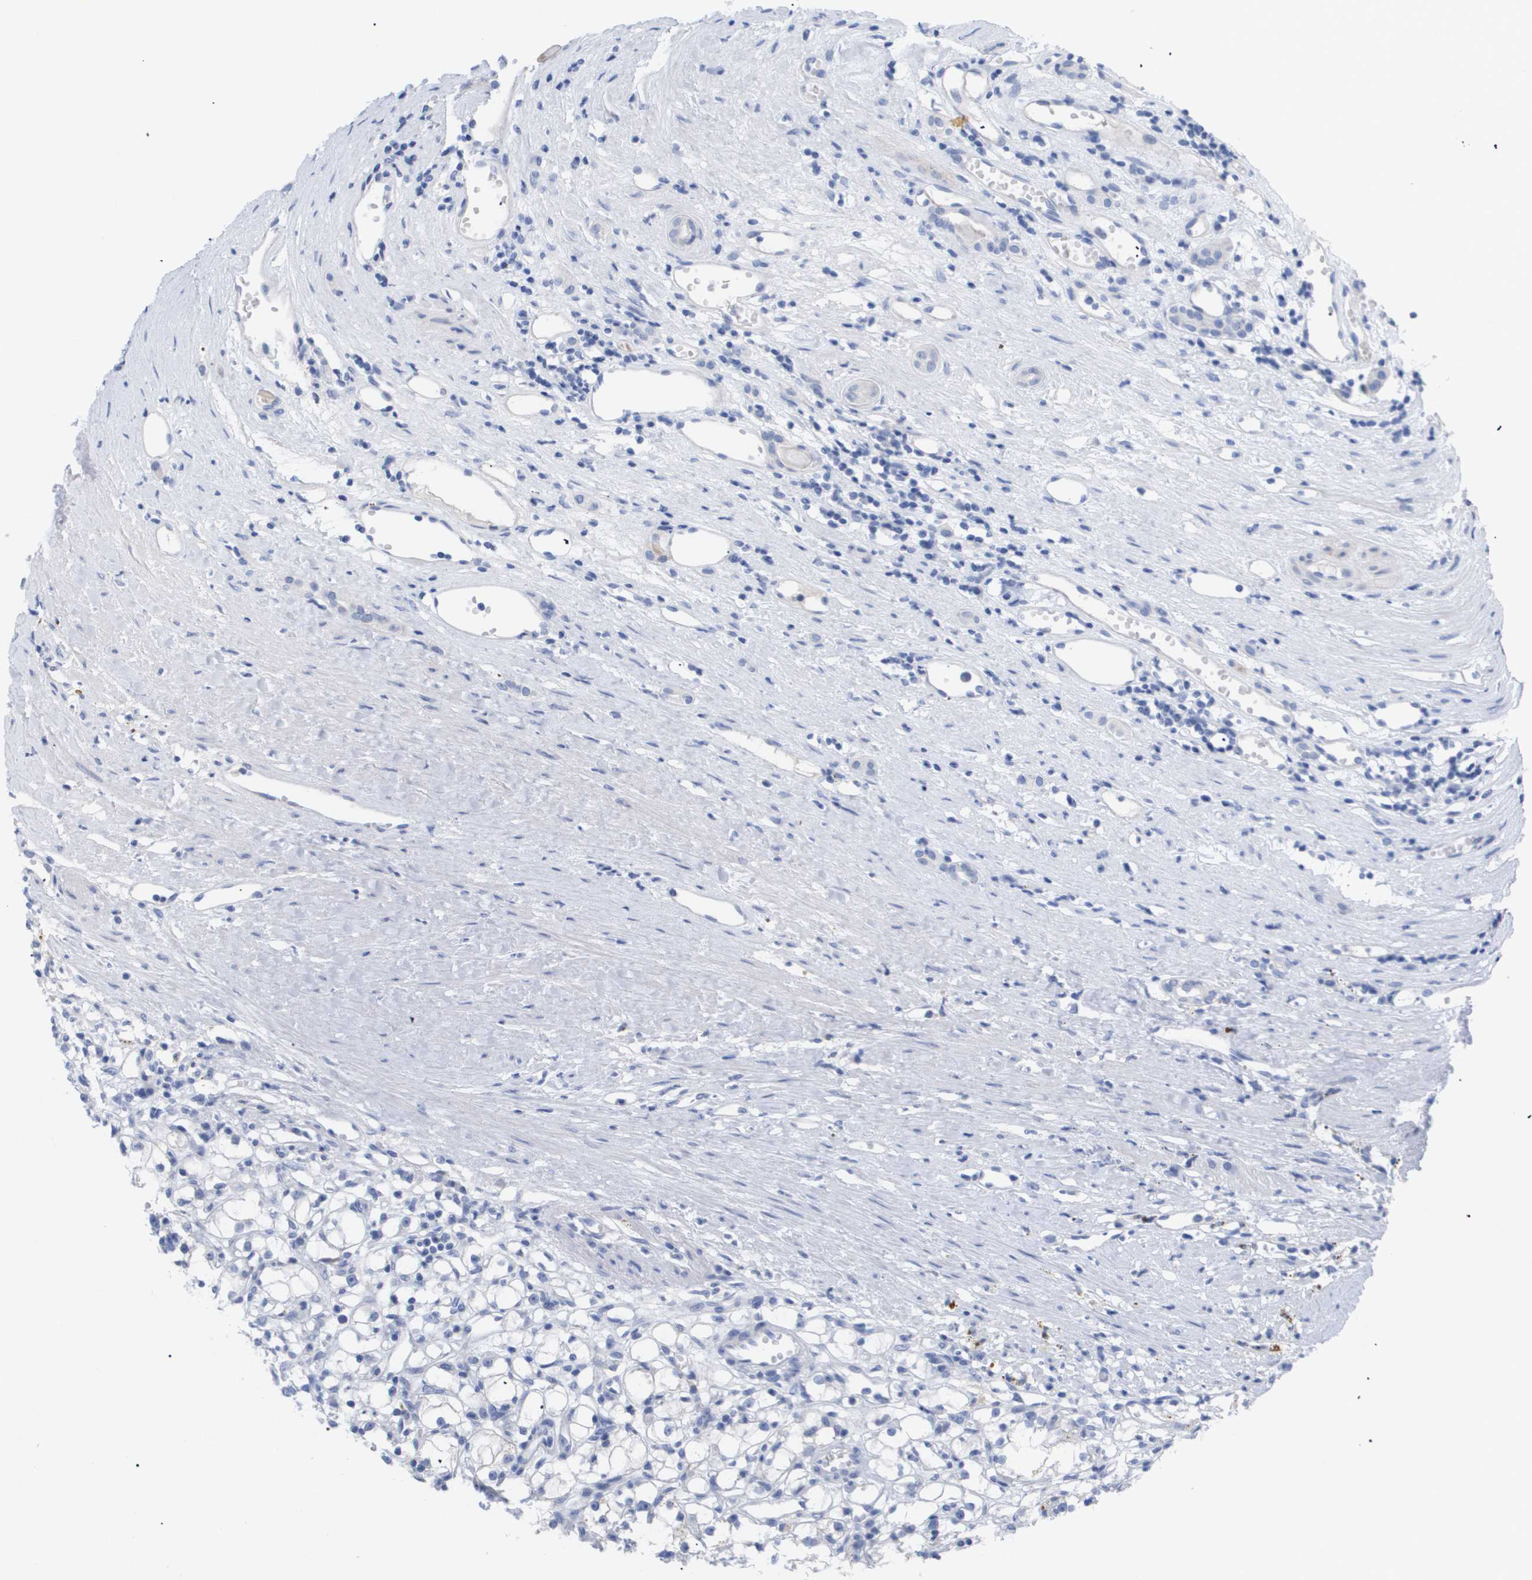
{"staining": {"intensity": "negative", "quantity": "none", "location": "none"}, "tissue": "renal cancer", "cell_type": "Tumor cells", "image_type": "cancer", "snomed": [{"axis": "morphology", "description": "Adenocarcinoma, NOS"}, {"axis": "topography", "description": "Kidney"}], "caption": "A high-resolution image shows IHC staining of renal adenocarcinoma, which shows no significant positivity in tumor cells.", "gene": "CAV3", "patient": {"sex": "male", "age": 56}}